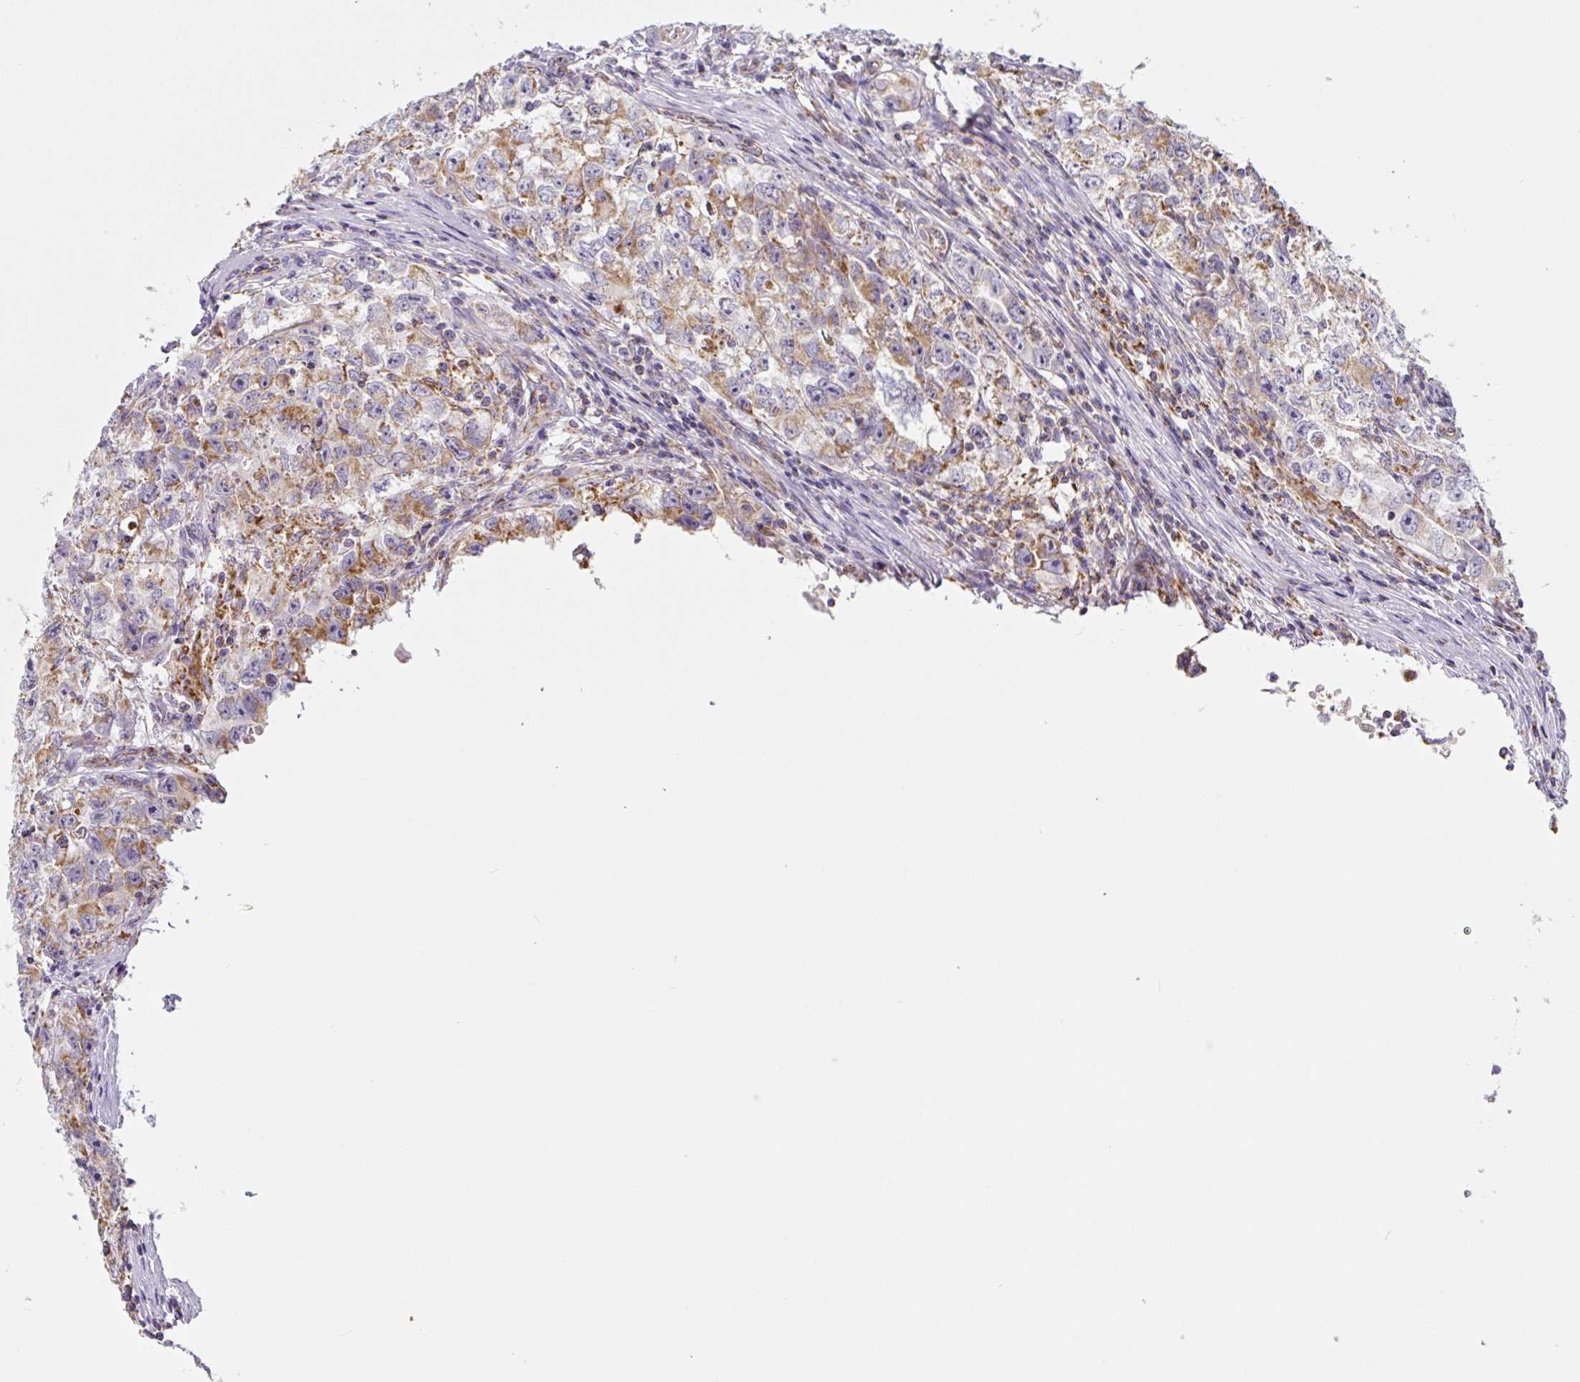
{"staining": {"intensity": "moderate", "quantity": "<25%", "location": "cytoplasmic/membranous"}, "tissue": "testis cancer", "cell_type": "Tumor cells", "image_type": "cancer", "snomed": [{"axis": "morphology", "description": "Seminoma, NOS"}, {"axis": "morphology", "description": "Carcinoma, Embryonal, NOS"}, {"axis": "topography", "description": "Testis"}], "caption": "A brown stain highlights moderate cytoplasmic/membranous positivity of a protein in embryonal carcinoma (testis) tumor cells.", "gene": "MT-CO2", "patient": {"sex": "male", "age": 43}}